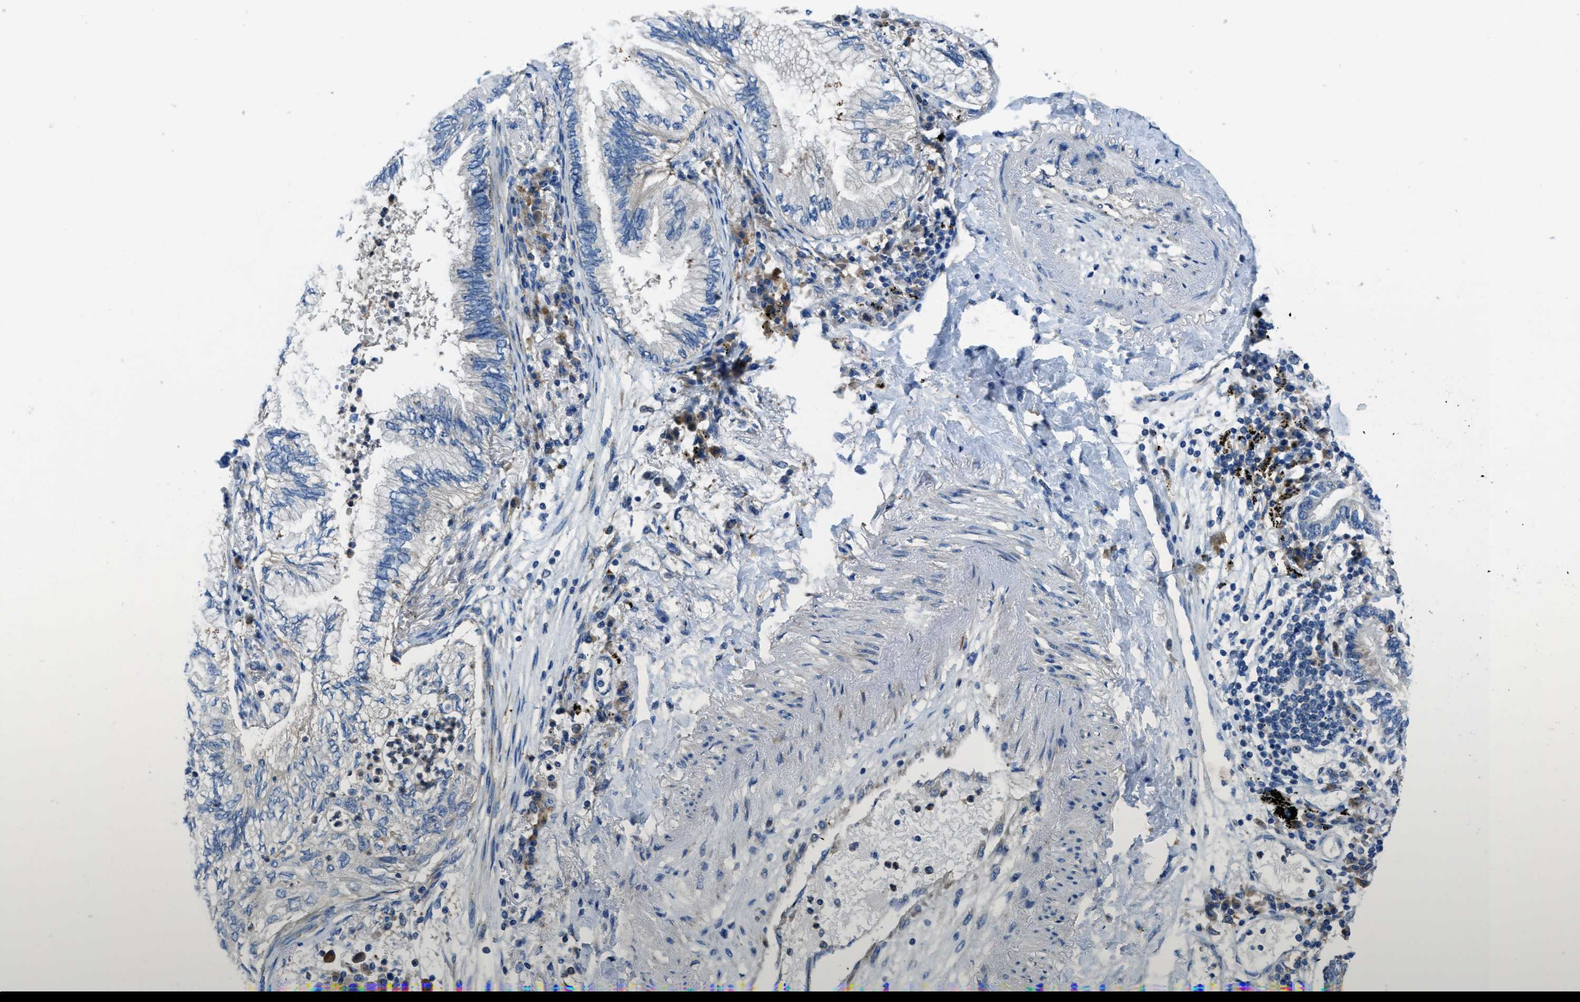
{"staining": {"intensity": "negative", "quantity": "none", "location": "none"}, "tissue": "lung cancer", "cell_type": "Tumor cells", "image_type": "cancer", "snomed": [{"axis": "morphology", "description": "Normal tissue, NOS"}, {"axis": "morphology", "description": "Adenocarcinoma, NOS"}, {"axis": "topography", "description": "Bronchus"}, {"axis": "topography", "description": "Lung"}], "caption": "High magnification brightfield microscopy of adenocarcinoma (lung) stained with DAB (brown) and counterstained with hematoxylin (blue): tumor cells show no significant staining.", "gene": "MAP3K20", "patient": {"sex": "female", "age": 70}}